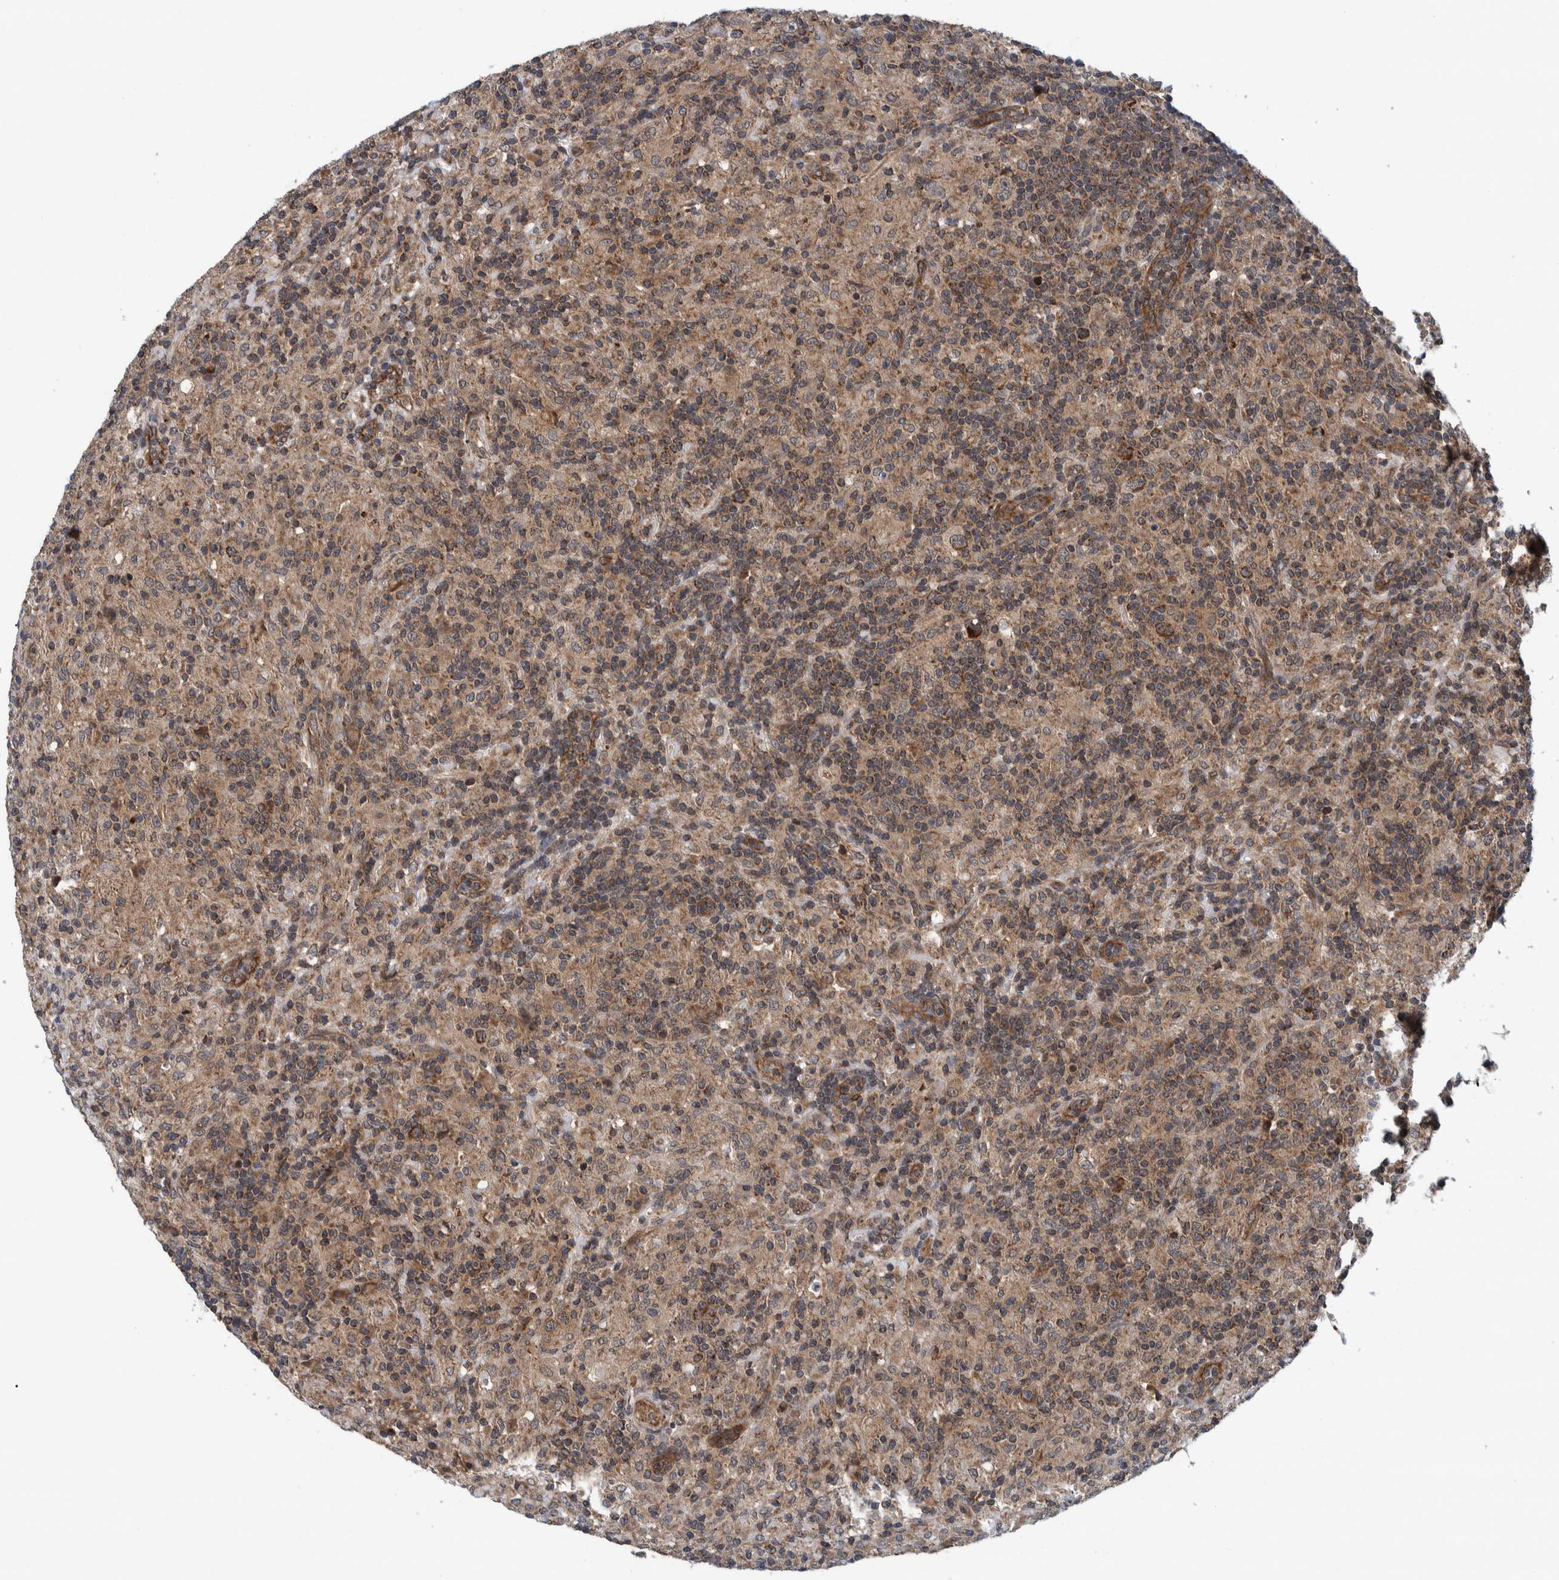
{"staining": {"intensity": "moderate", "quantity": ">75%", "location": "cytoplasmic/membranous"}, "tissue": "lymphoma", "cell_type": "Tumor cells", "image_type": "cancer", "snomed": [{"axis": "morphology", "description": "Hodgkin's disease, NOS"}, {"axis": "topography", "description": "Lymph node"}], "caption": "Brown immunohistochemical staining in Hodgkin's disease shows moderate cytoplasmic/membranous expression in approximately >75% of tumor cells.", "gene": "MRPS7", "patient": {"sex": "male", "age": 70}}